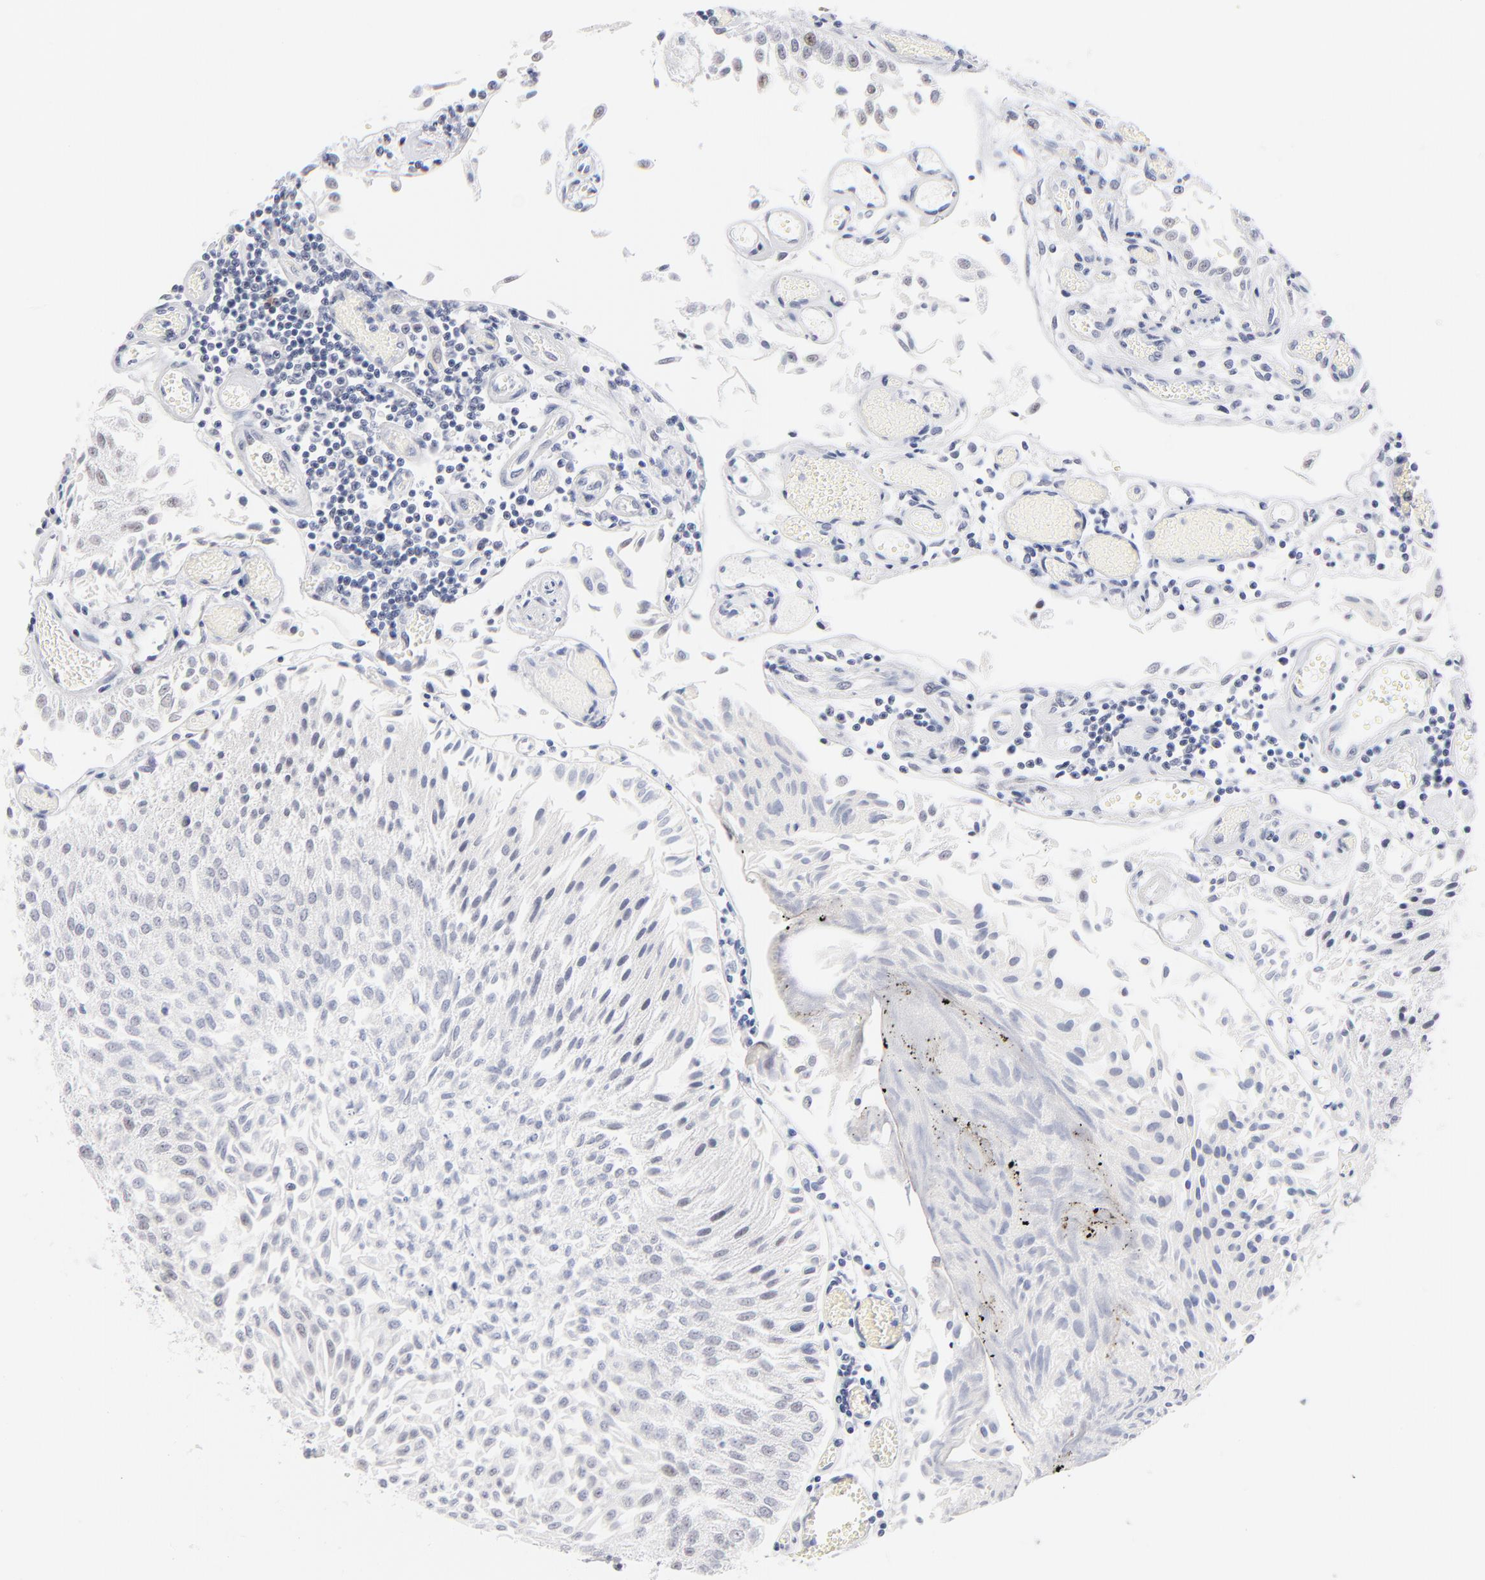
{"staining": {"intensity": "negative", "quantity": "none", "location": "none"}, "tissue": "urothelial cancer", "cell_type": "Tumor cells", "image_type": "cancer", "snomed": [{"axis": "morphology", "description": "Urothelial carcinoma, Low grade"}, {"axis": "topography", "description": "Urinary bladder"}], "caption": "Immunohistochemistry (IHC) image of neoplastic tissue: urothelial carcinoma (low-grade) stained with DAB (3,3'-diaminobenzidine) demonstrates no significant protein positivity in tumor cells. (DAB IHC with hematoxylin counter stain).", "gene": "KHNYN", "patient": {"sex": "male", "age": 86}}